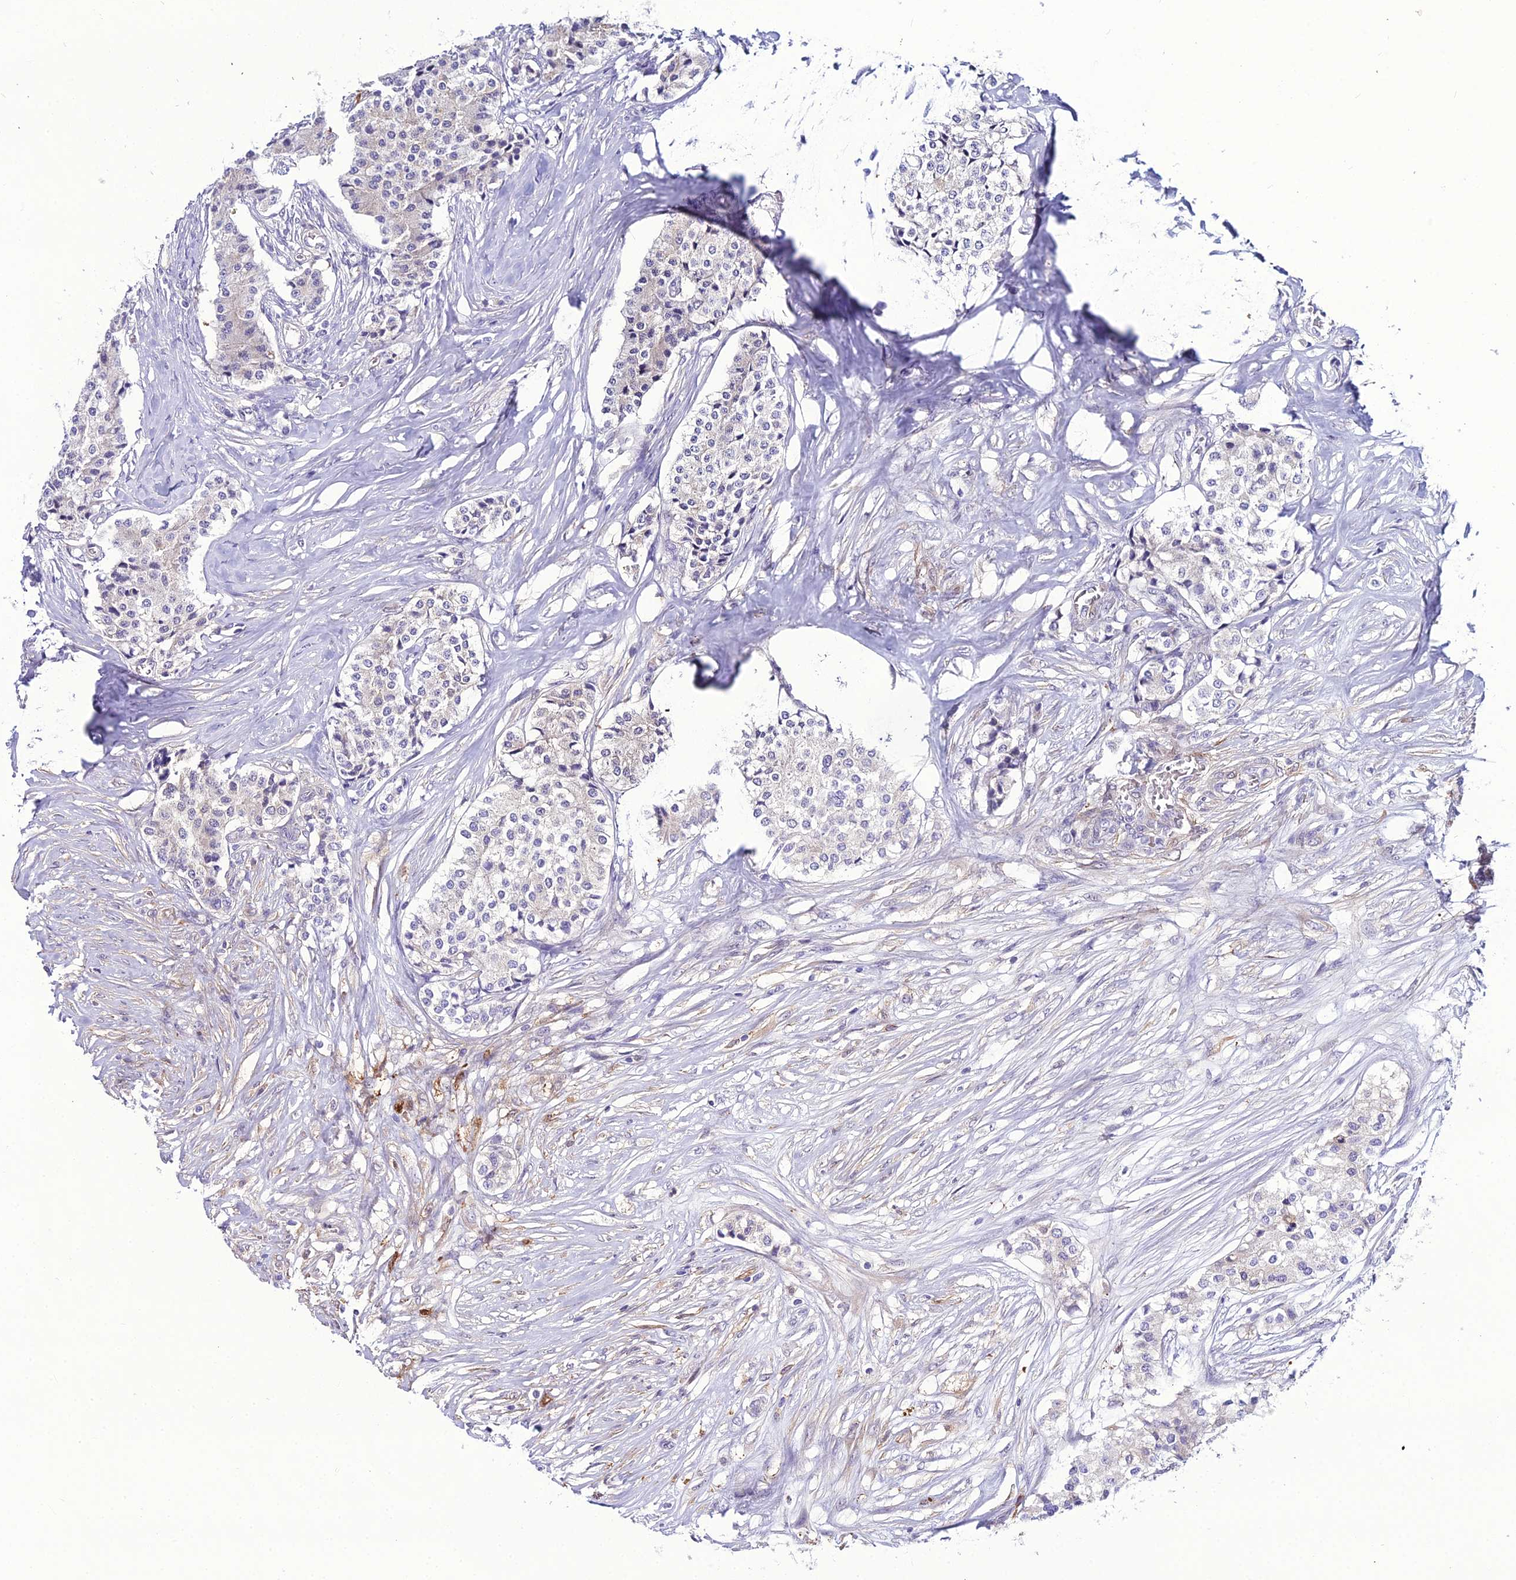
{"staining": {"intensity": "negative", "quantity": "none", "location": "none"}, "tissue": "carcinoid", "cell_type": "Tumor cells", "image_type": "cancer", "snomed": [{"axis": "morphology", "description": "Carcinoid, malignant, NOS"}, {"axis": "topography", "description": "Colon"}], "caption": "This image is of carcinoid stained with IHC to label a protein in brown with the nuclei are counter-stained blue. There is no positivity in tumor cells.", "gene": "MB21D2", "patient": {"sex": "female", "age": 52}}